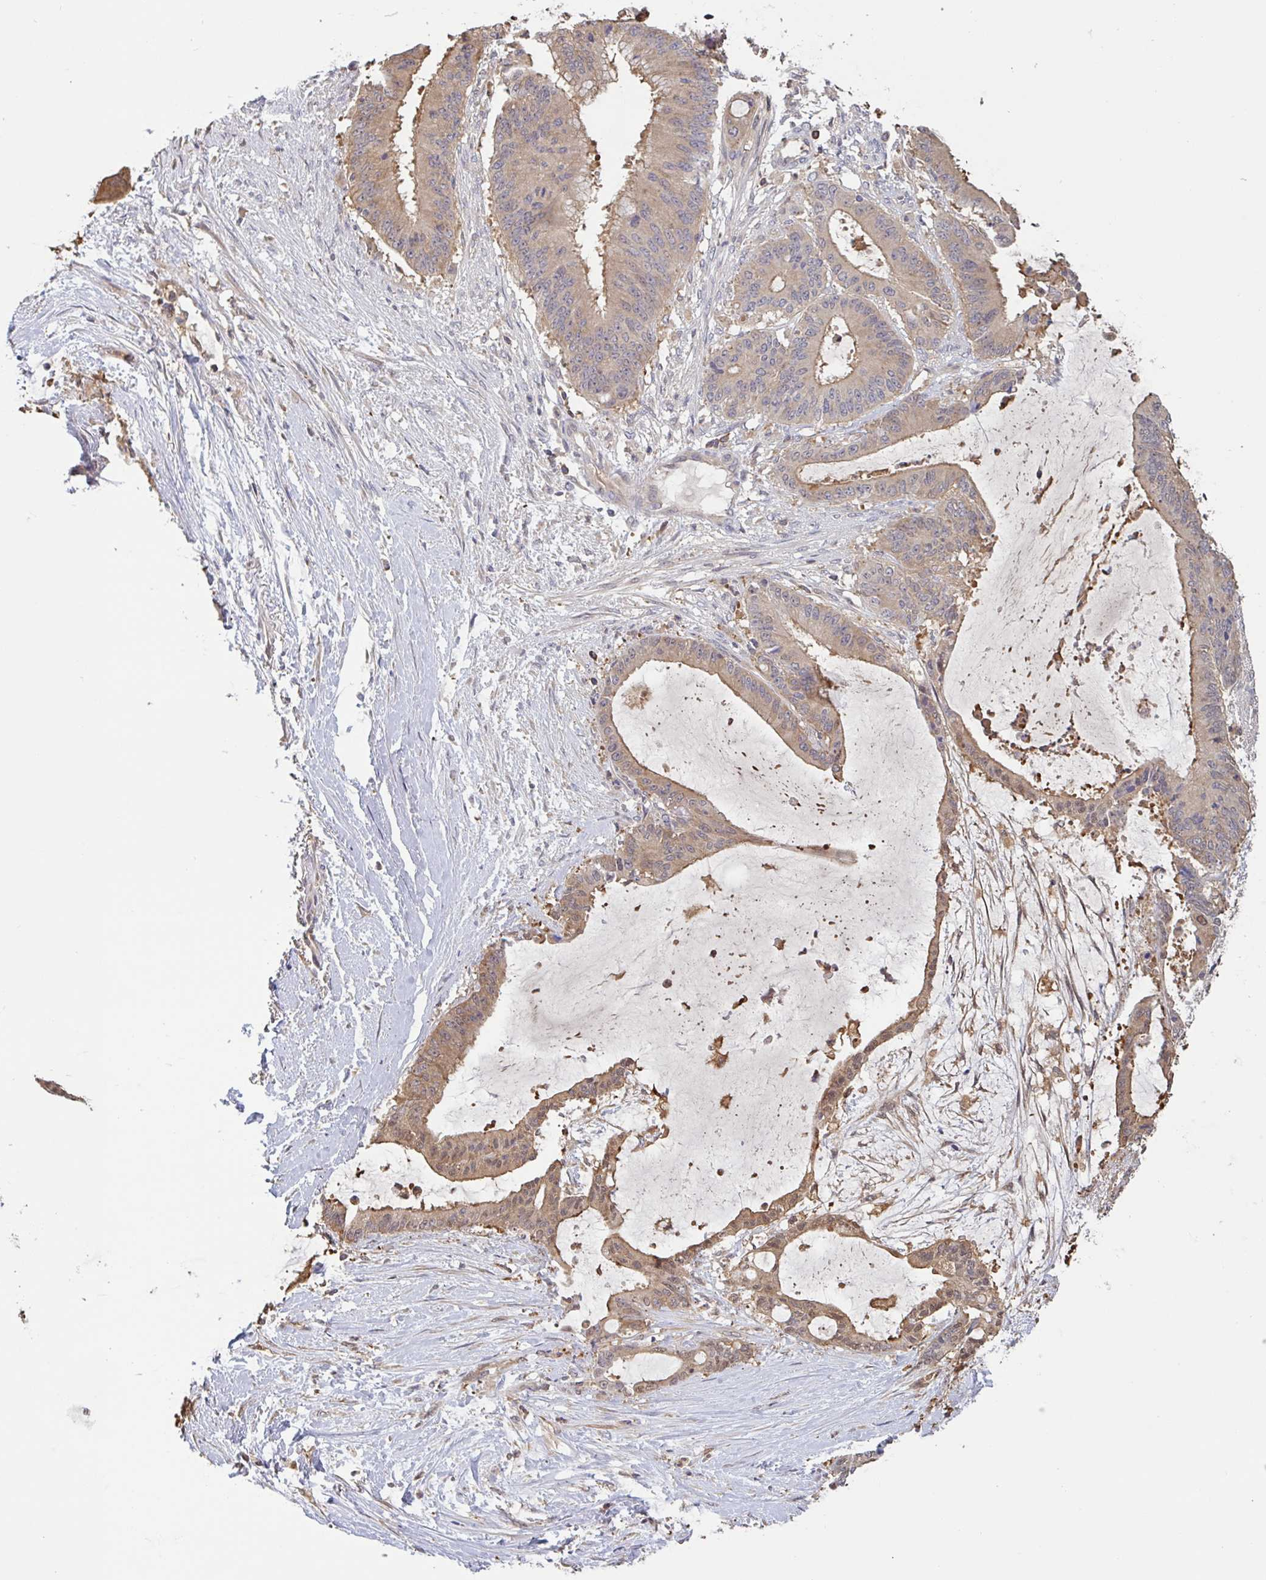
{"staining": {"intensity": "weak", "quantity": ">75%", "location": "cytoplasmic/membranous"}, "tissue": "liver cancer", "cell_type": "Tumor cells", "image_type": "cancer", "snomed": [{"axis": "morphology", "description": "Normal tissue, NOS"}, {"axis": "morphology", "description": "Cholangiocarcinoma"}, {"axis": "topography", "description": "Liver"}, {"axis": "topography", "description": "Peripheral nerve tissue"}], "caption": "DAB (3,3'-diaminobenzidine) immunohistochemical staining of human liver cancer (cholangiocarcinoma) reveals weak cytoplasmic/membranous protein expression in about >75% of tumor cells. Using DAB (3,3'-diaminobenzidine) (brown) and hematoxylin (blue) stains, captured at high magnification using brightfield microscopy.", "gene": "OTOP2", "patient": {"sex": "female", "age": 73}}